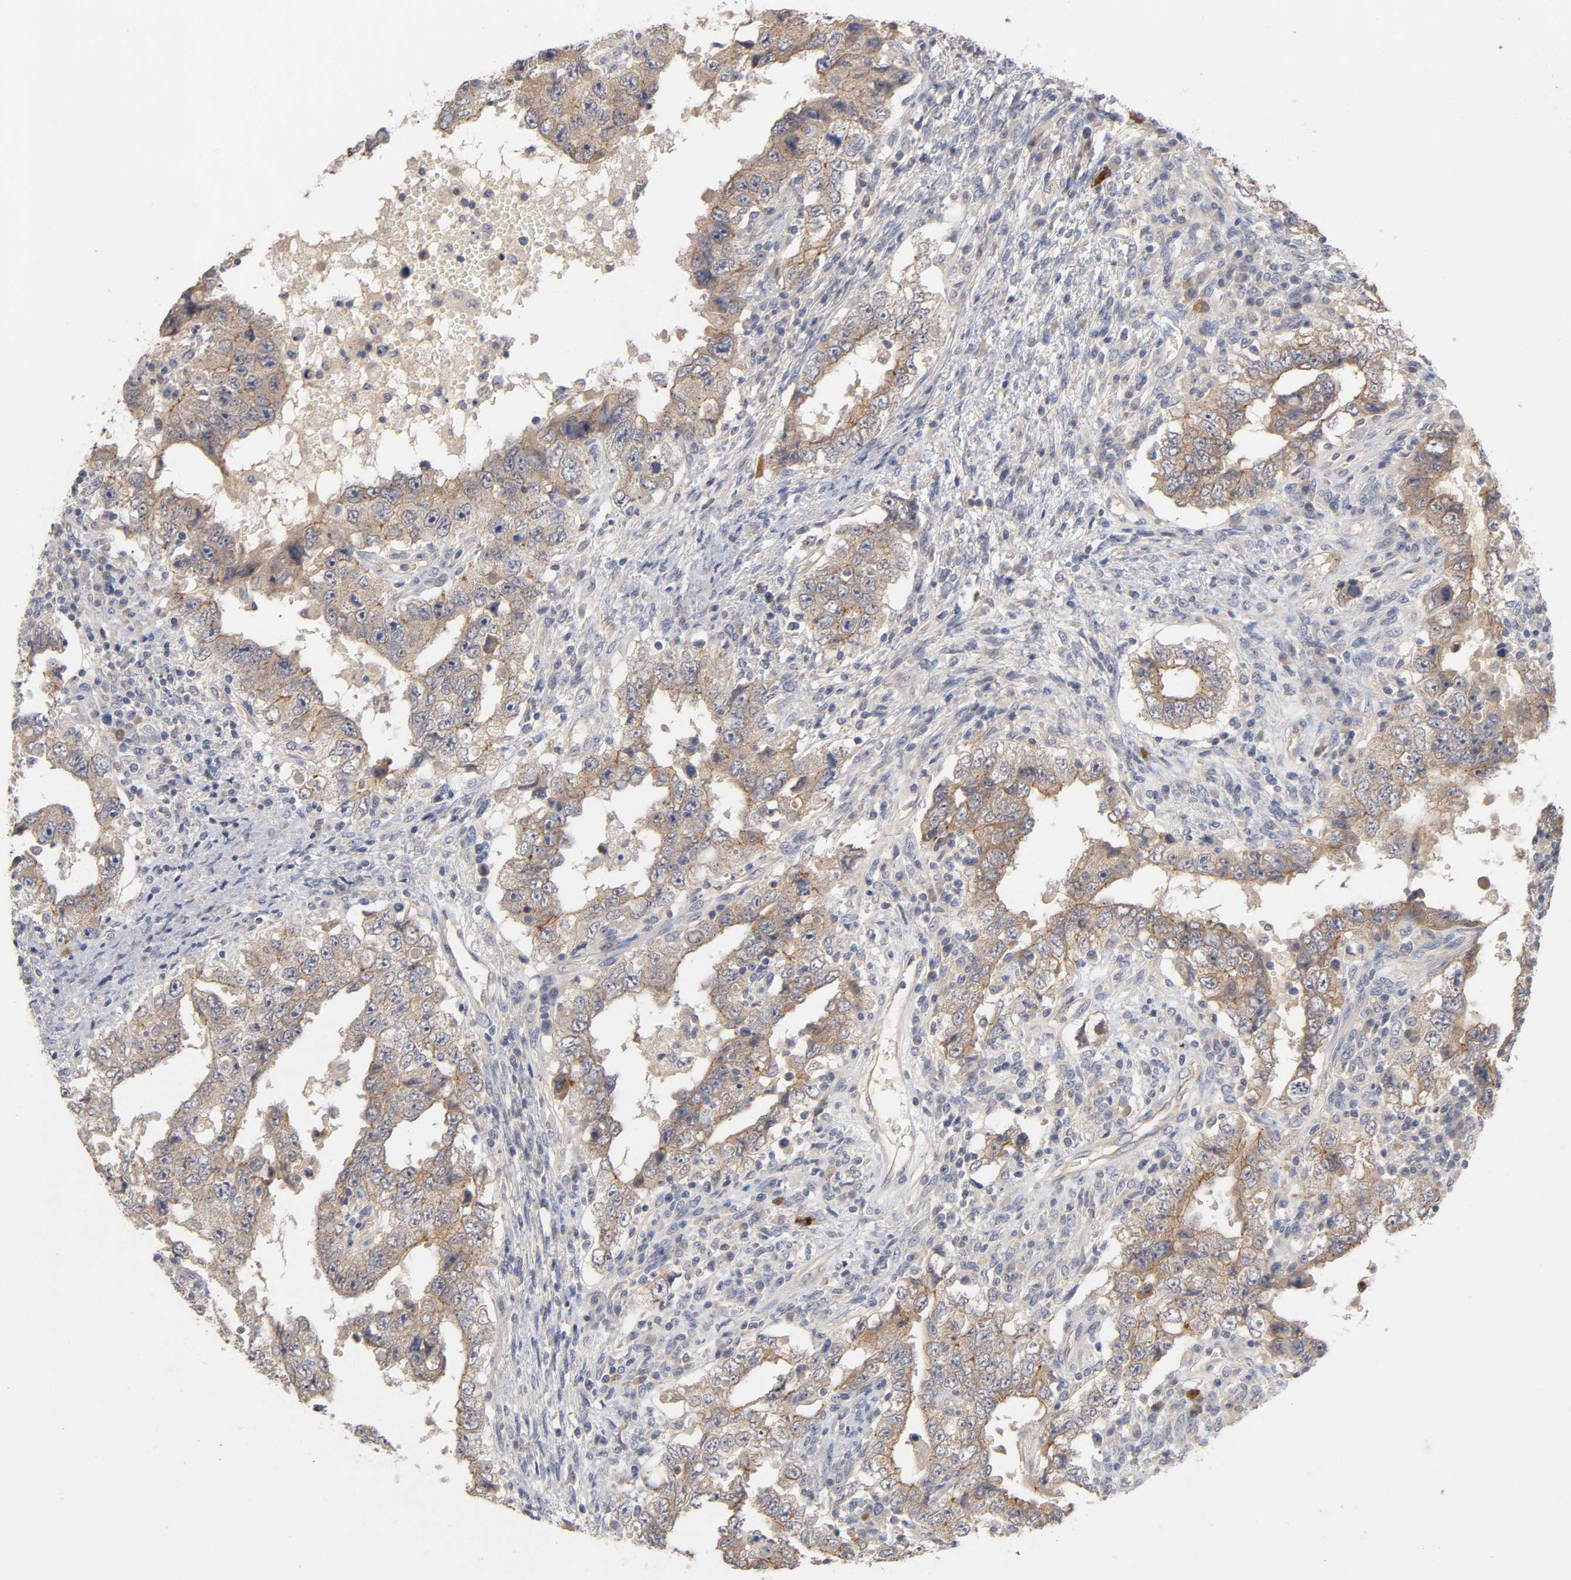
{"staining": {"intensity": "moderate", "quantity": ">75%", "location": "cytoplasmic/membranous"}, "tissue": "testis cancer", "cell_type": "Tumor cells", "image_type": "cancer", "snomed": [{"axis": "morphology", "description": "Carcinoma, Embryonal, NOS"}, {"axis": "topography", "description": "Testis"}], "caption": "Tumor cells demonstrate medium levels of moderate cytoplasmic/membranous expression in approximately >75% of cells in human testis embryonal carcinoma.", "gene": "PDZD11", "patient": {"sex": "male", "age": 26}}